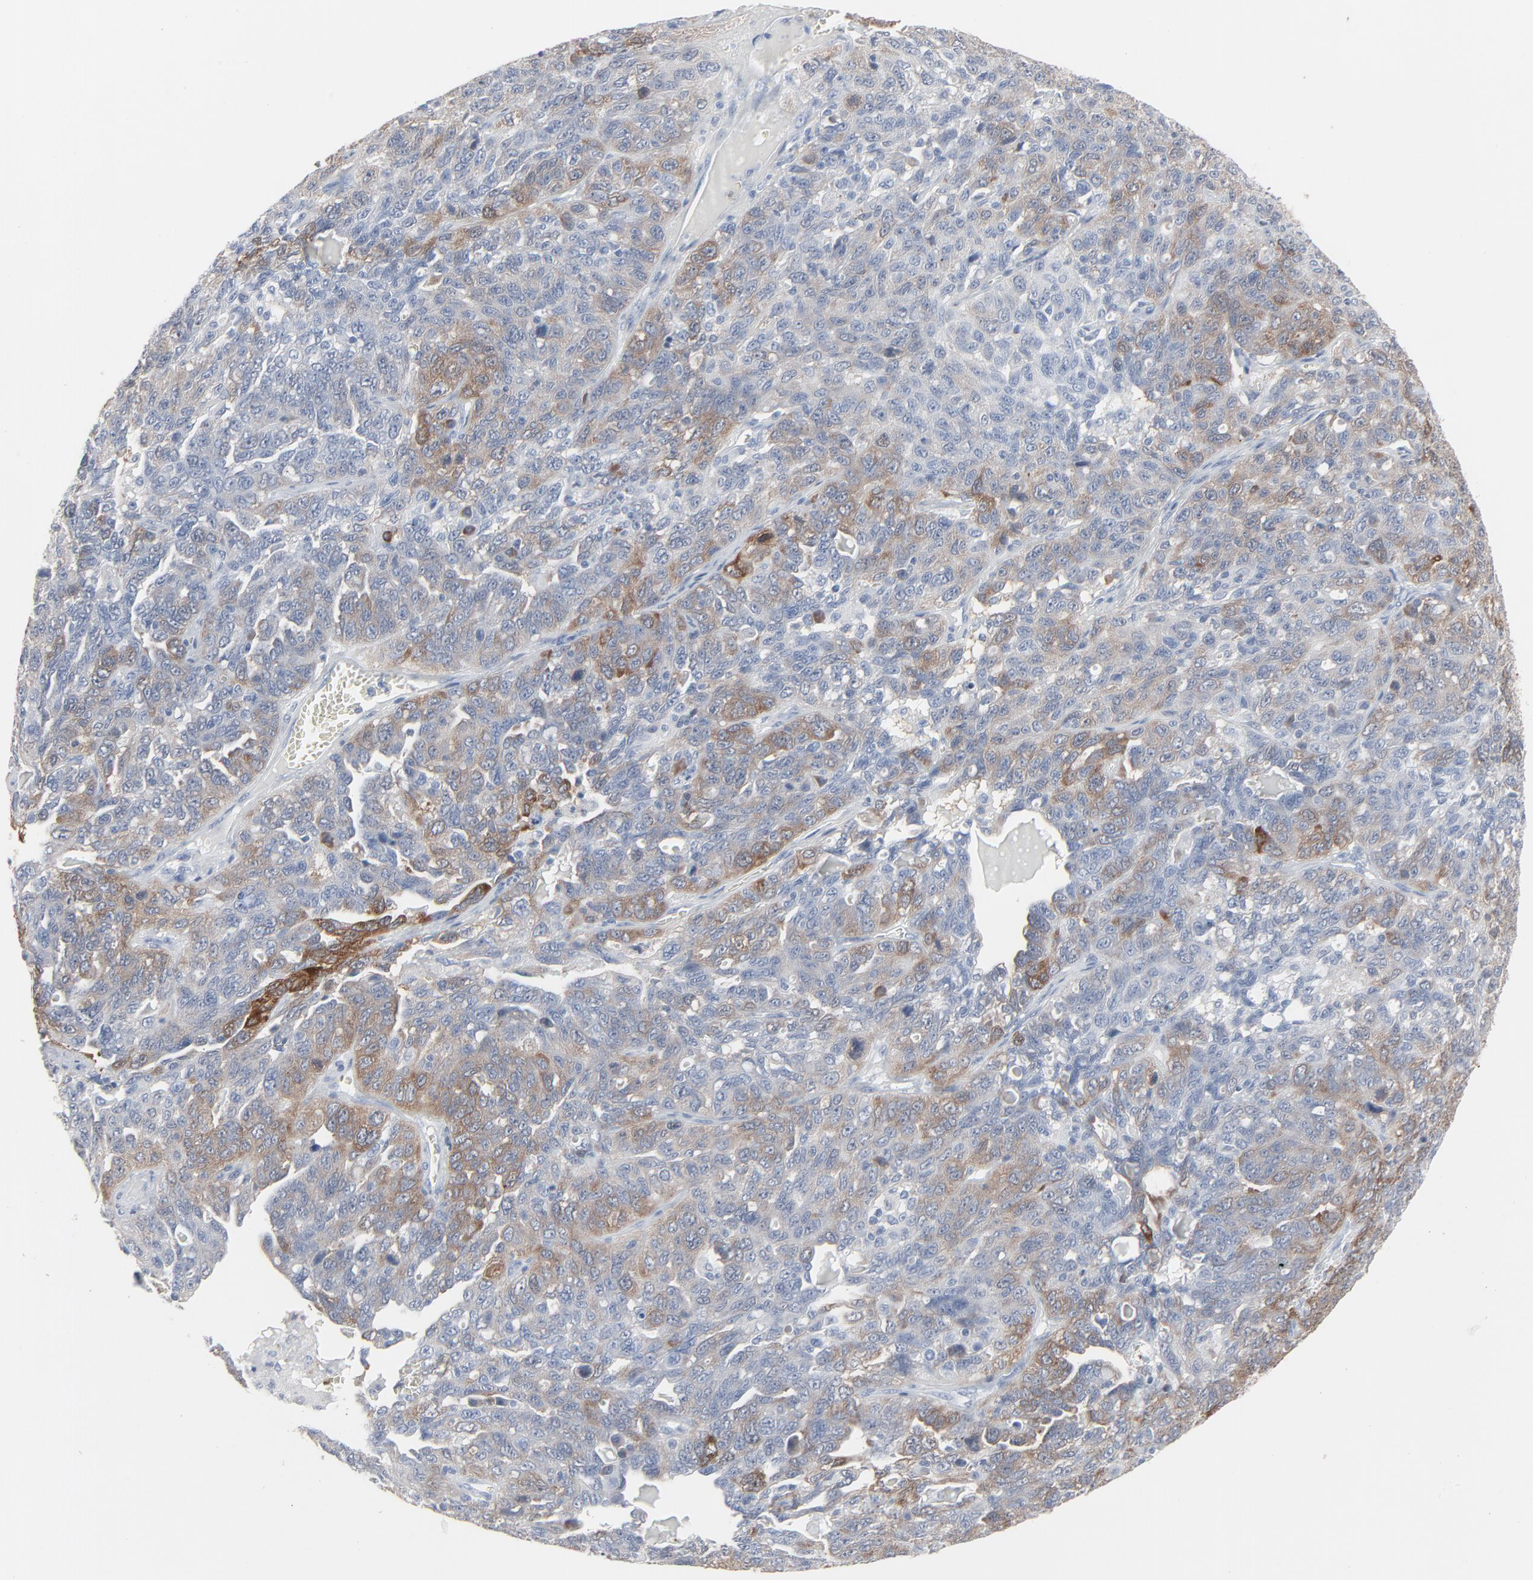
{"staining": {"intensity": "moderate", "quantity": "25%-75%", "location": "cytoplasmic/membranous"}, "tissue": "ovarian cancer", "cell_type": "Tumor cells", "image_type": "cancer", "snomed": [{"axis": "morphology", "description": "Cystadenocarcinoma, serous, NOS"}, {"axis": "topography", "description": "Ovary"}], "caption": "This photomicrograph exhibits immunohistochemistry (IHC) staining of ovarian cancer, with medium moderate cytoplasmic/membranous expression in approximately 25%-75% of tumor cells.", "gene": "PHGDH", "patient": {"sex": "female", "age": 71}}